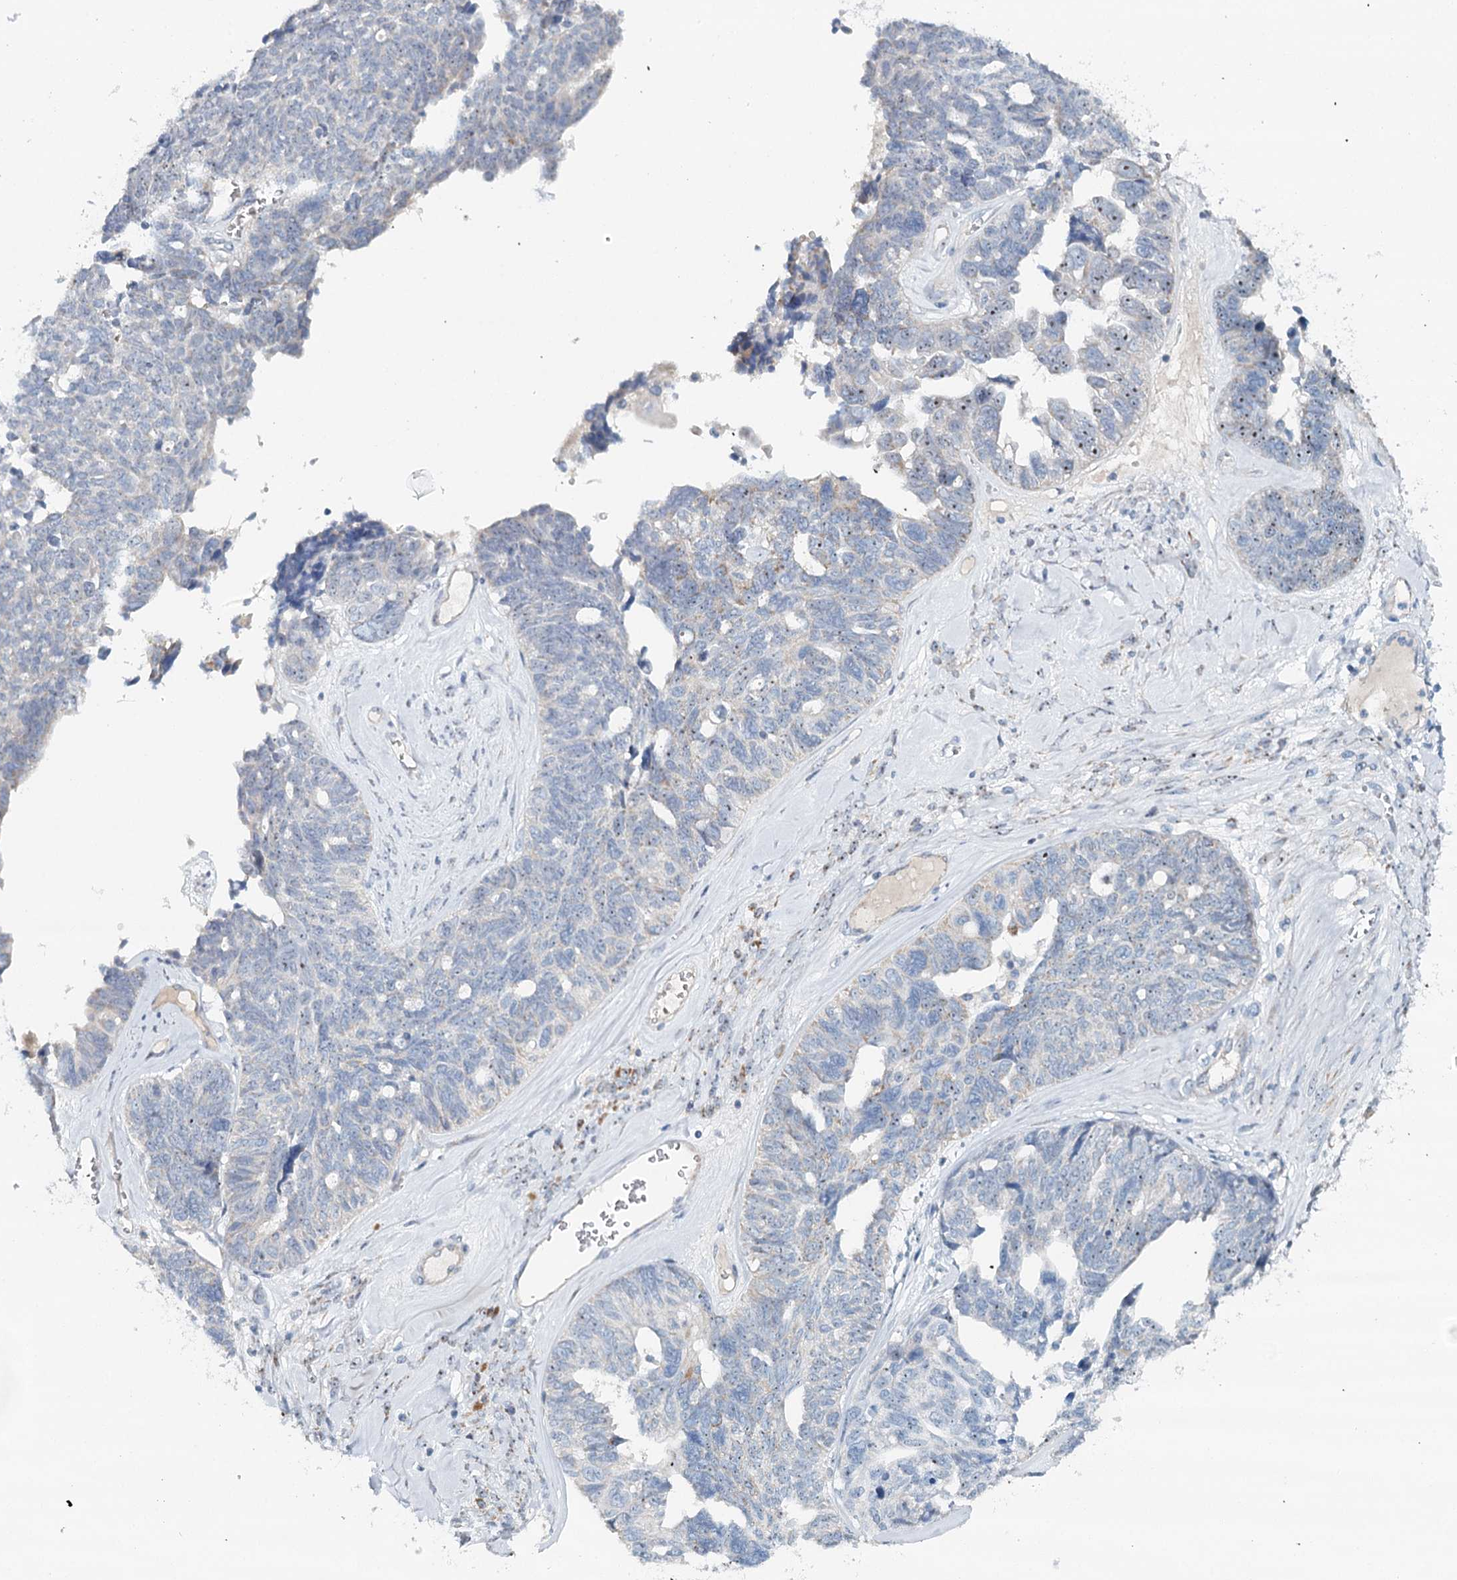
{"staining": {"intensity": "negative", "quantity": "none", "location": "none"}, "tissue": "ovarian cancer", "cell_type": "Tumor cells", "image_type": "cancer", "snomed": [{"axis": "morphology", "description": "Cystadenocarcinoma, serous, NOS"}, {"axis": "topography", "description": "Ovary"}], "caption": "This is an IHC image of human ovarian cancer (serous cystadenocarcinoma). There is no staining in tumor cells.", "gene": "RBM43", "patient": {"sex": "female", "age": 79}}